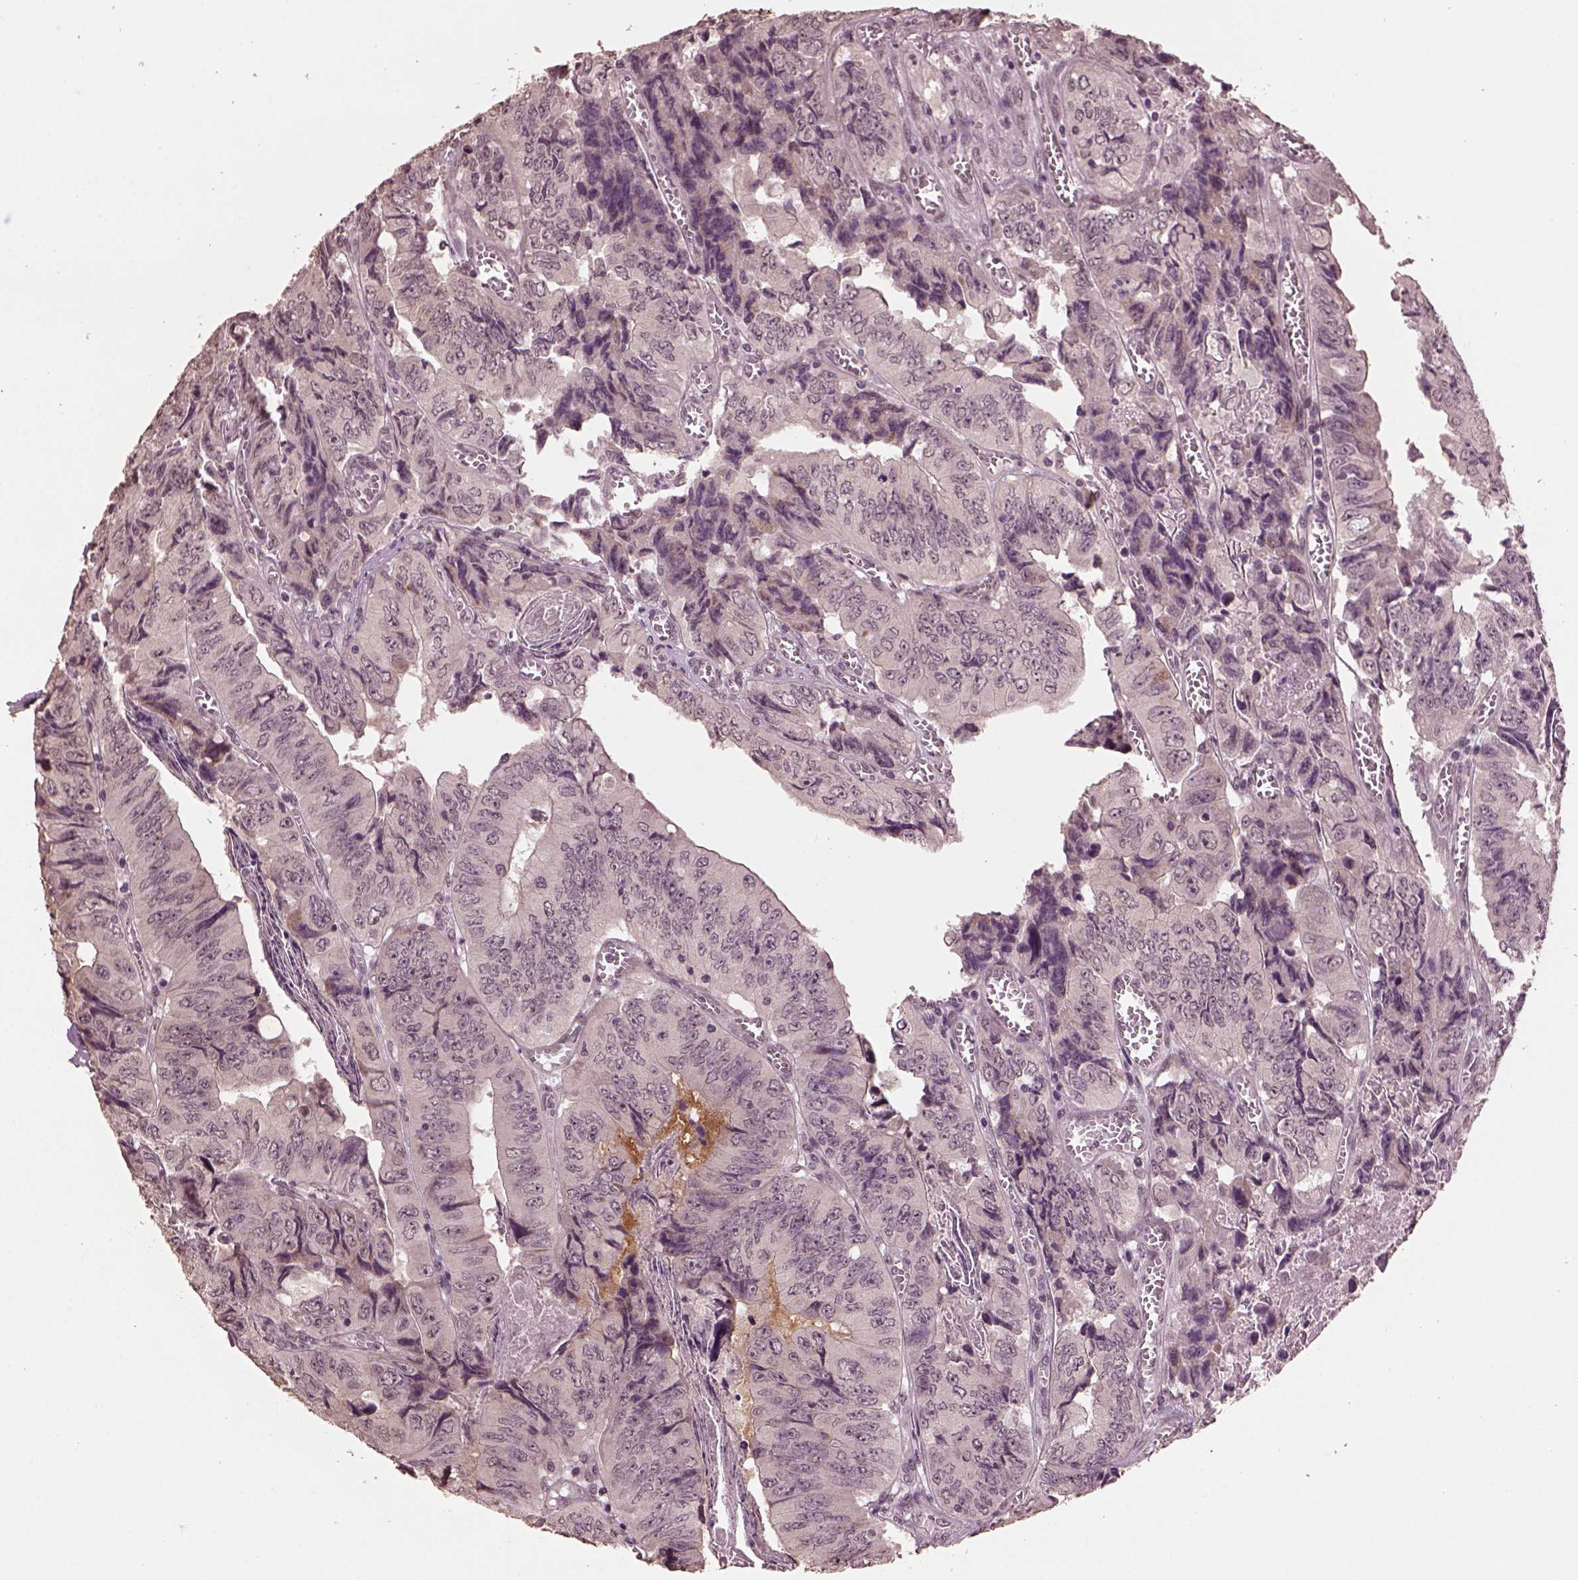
{"staining": {"intensity": "negative", "quantity": "none", "location": "none"}, "tissue": "colorectal cancer", "cell_type": "Tumor cells", "image_type": "cancer", "snomed": [{"axis": "morphology", "description": "Adenocarcinoma, NOS"}, {"axis": "topography", "description": "Colon"}], "caption": "Tumor cells show no significant protein staining in colorectal adenocarcinoma.", "gene": "IL18RAP", "patient": {"sex": "female", "age": 84}}